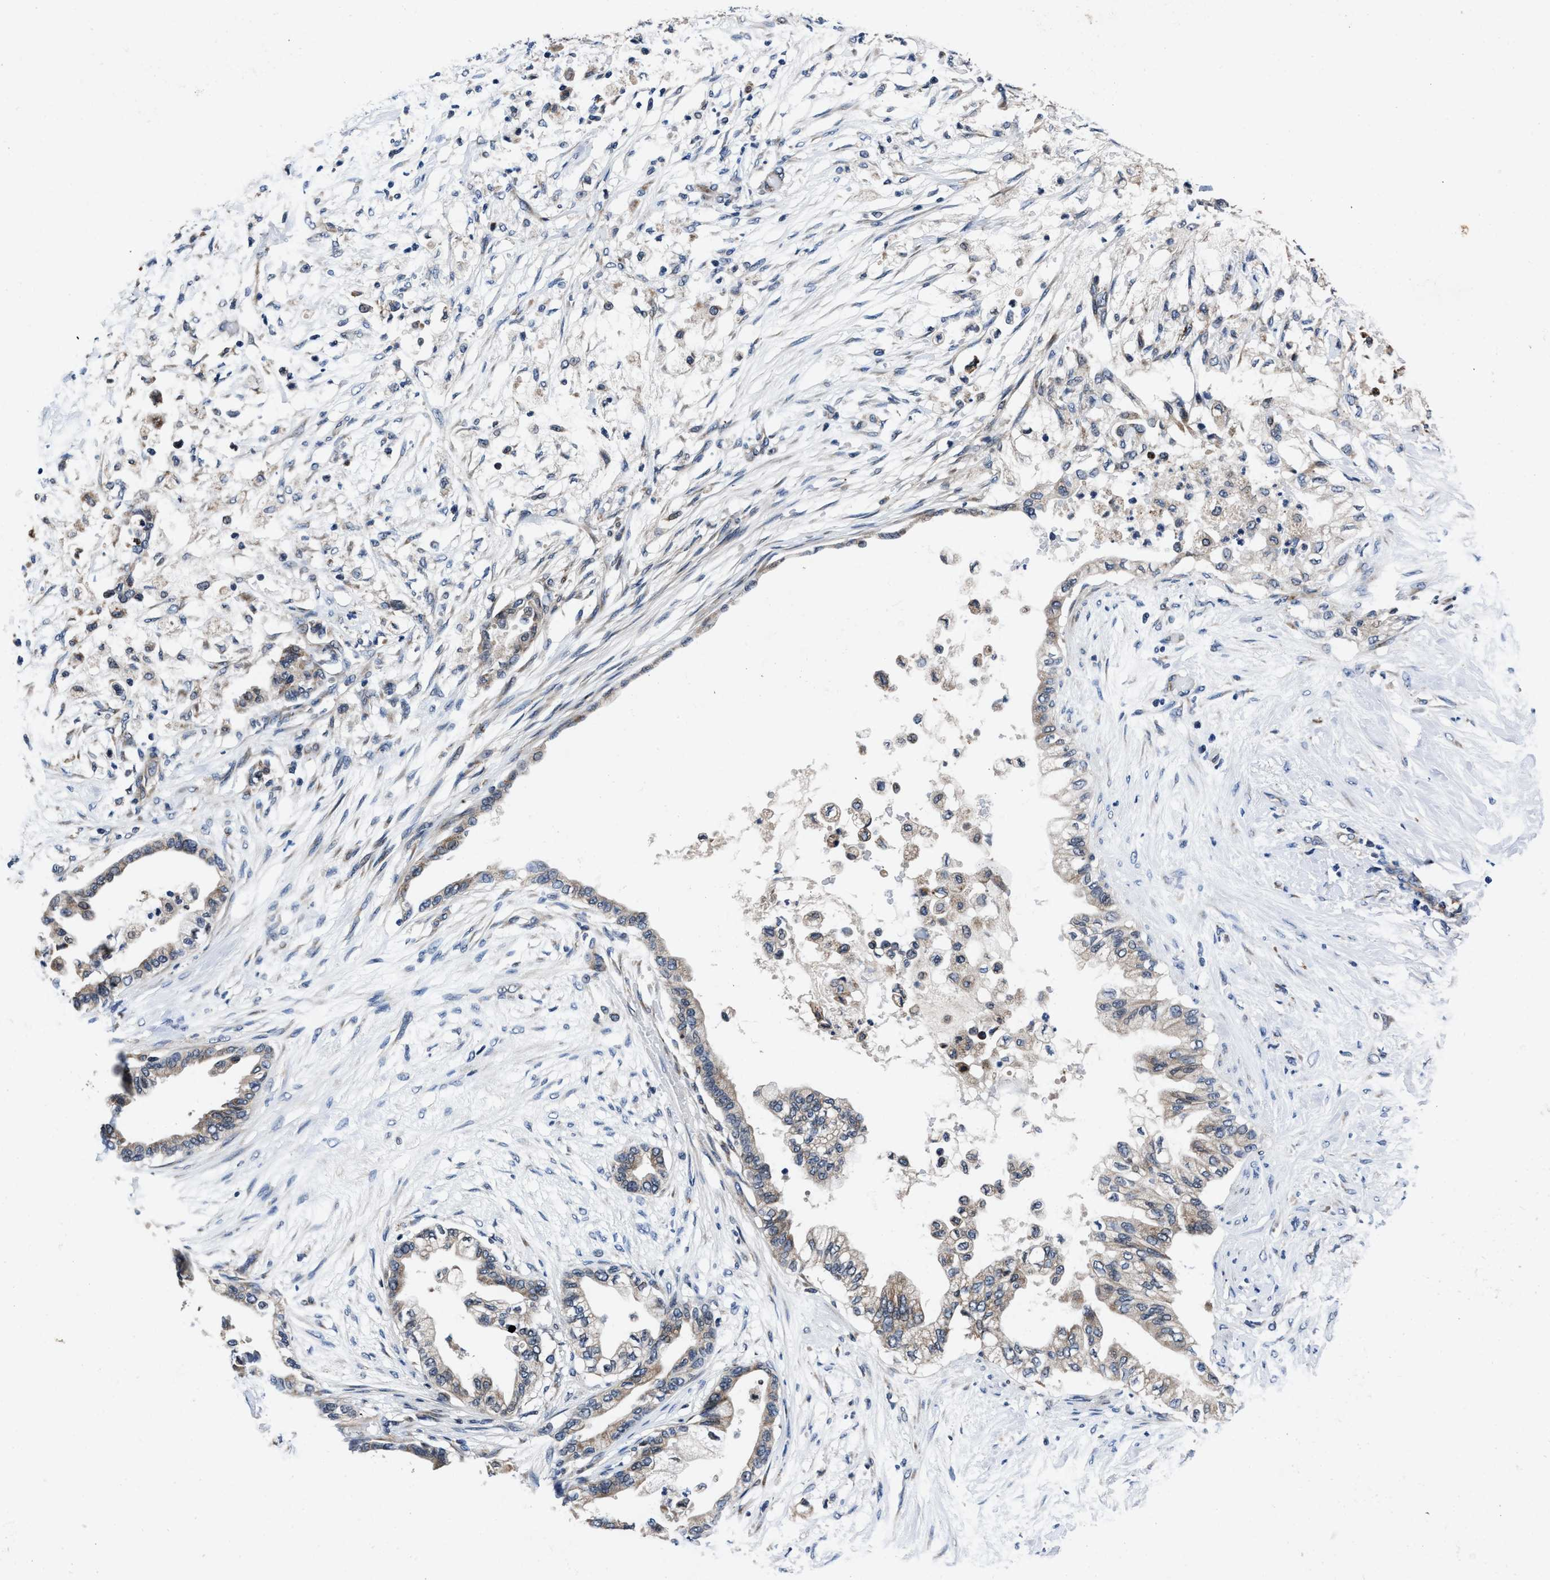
{"staining": {"intensity": "weak", "quantity": "25%-75%", "location": "cytoplasmic/membranous"}, "tissue": "pancreatic cancer", "cell_type": "Tumor cells", "image_type": "cancer", "snomed": [{"axis": "morphology", "description": "Normal tissue, NOS"}, {"axis": "morphology", "description": "Adenocarcinoma, NOS"}, {"axis": "topography", "description": "Pancreas"}, {"axis": "topography", "description": "Duodenum"}], "caption": "The micrograph exhibits immunohistochemical staining of adenocarcinoma (pancreatic). There is weak cytoplasmic/membranous positivity is seen in approximately 25%-75% of tumor cells.", "gene": "TMEM53", "patient": {"sex": "female", "age": 60}}